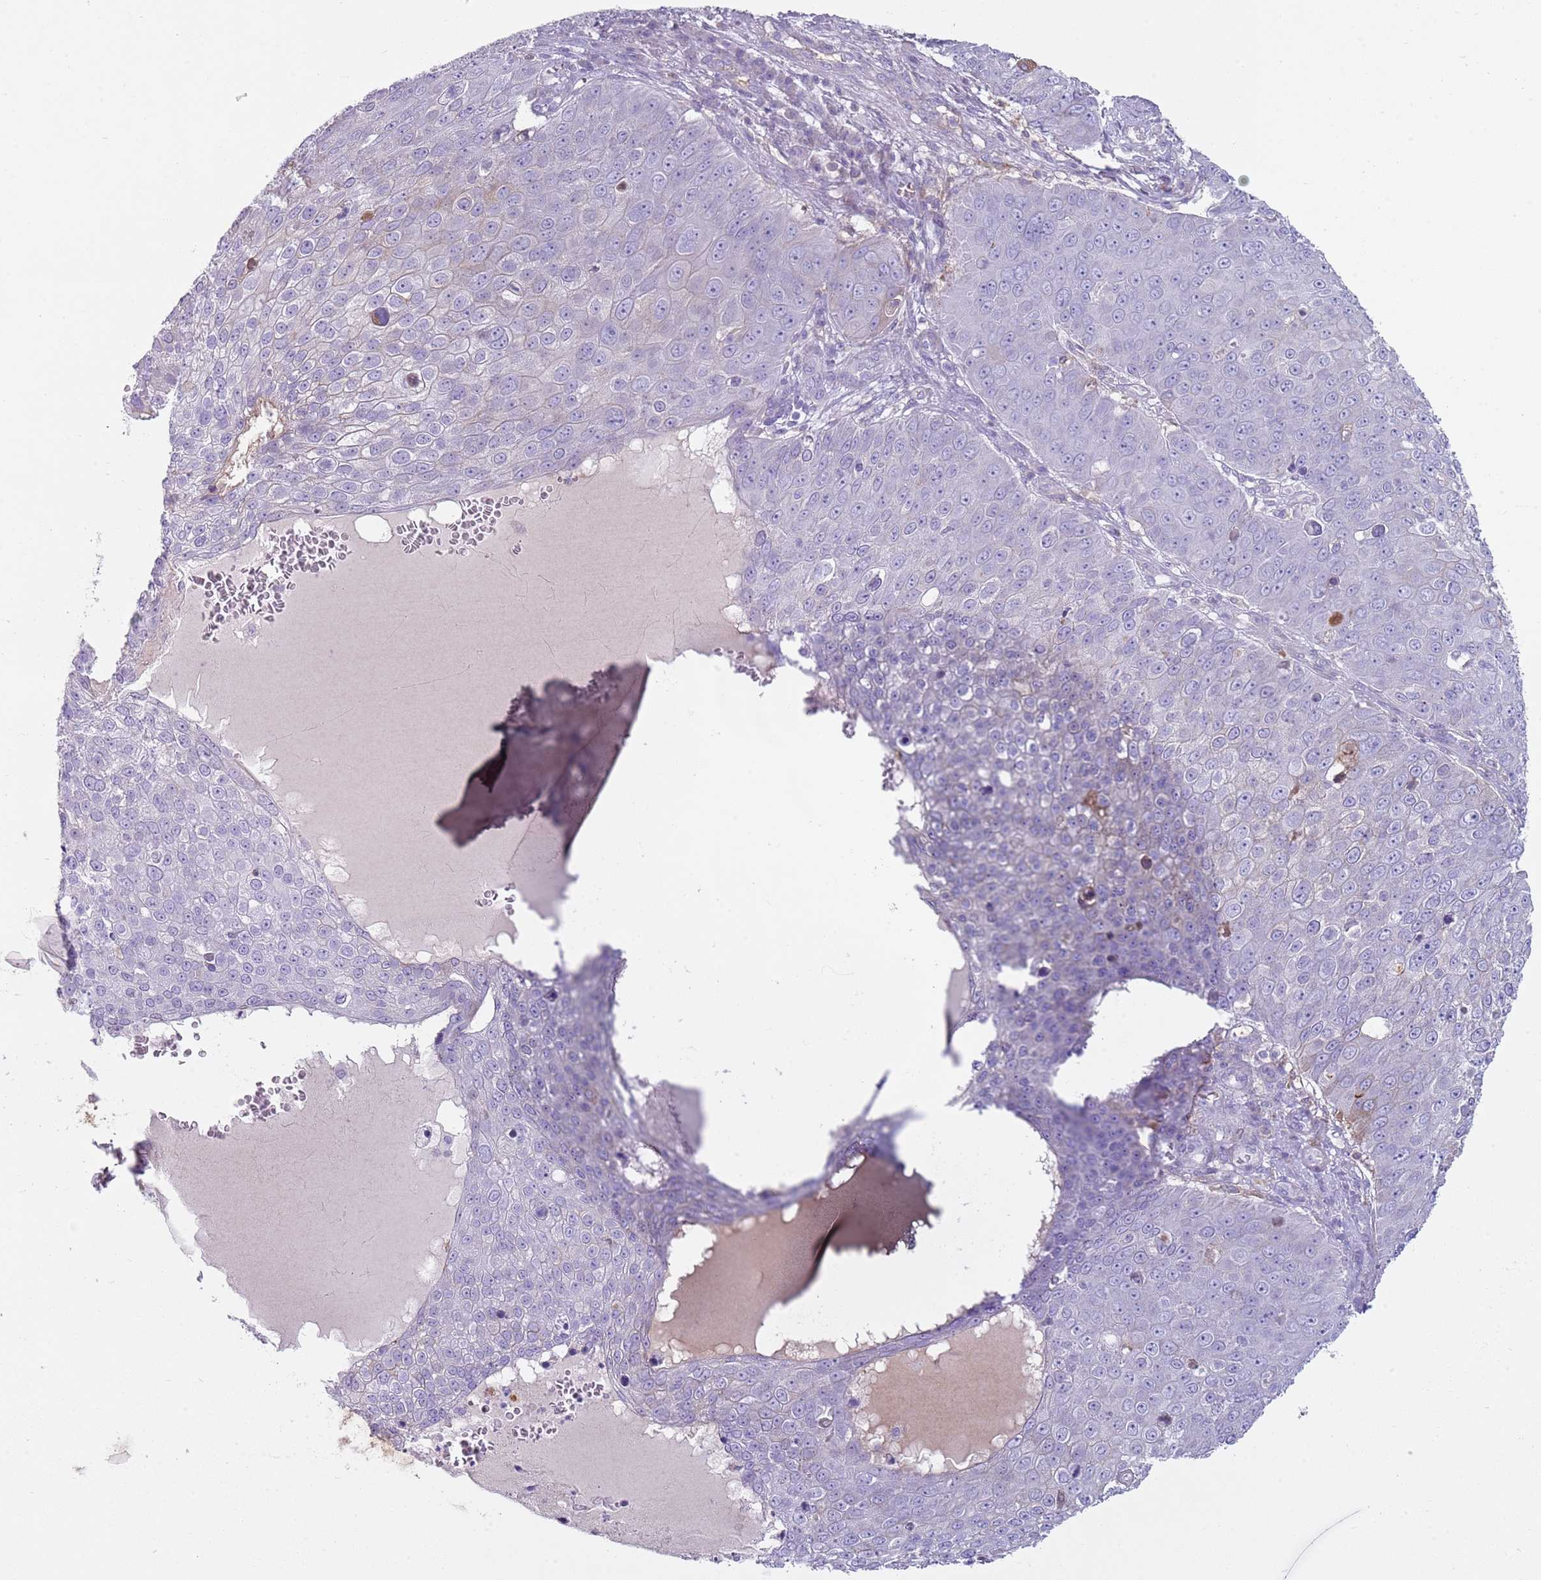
{"staining": {"intensity": "negative", "quantity": "none", "location": "none"}, "tissue": "skin cancer", "cell_type": "Tumor cells", "image_type": "cancer", "snomed": [{"axis": "morphology", "description": "Squamous cell carcinoma, NOS"}, {"axis": "topography", "description": "Skin"}], "caption": "Immunohistochemistry (IHC) of skin cancer (squamous cell carcinoma) displays no staining in tumor cells.", "gene": "CD177", "patient": {"sex": "male", "age": 71}}